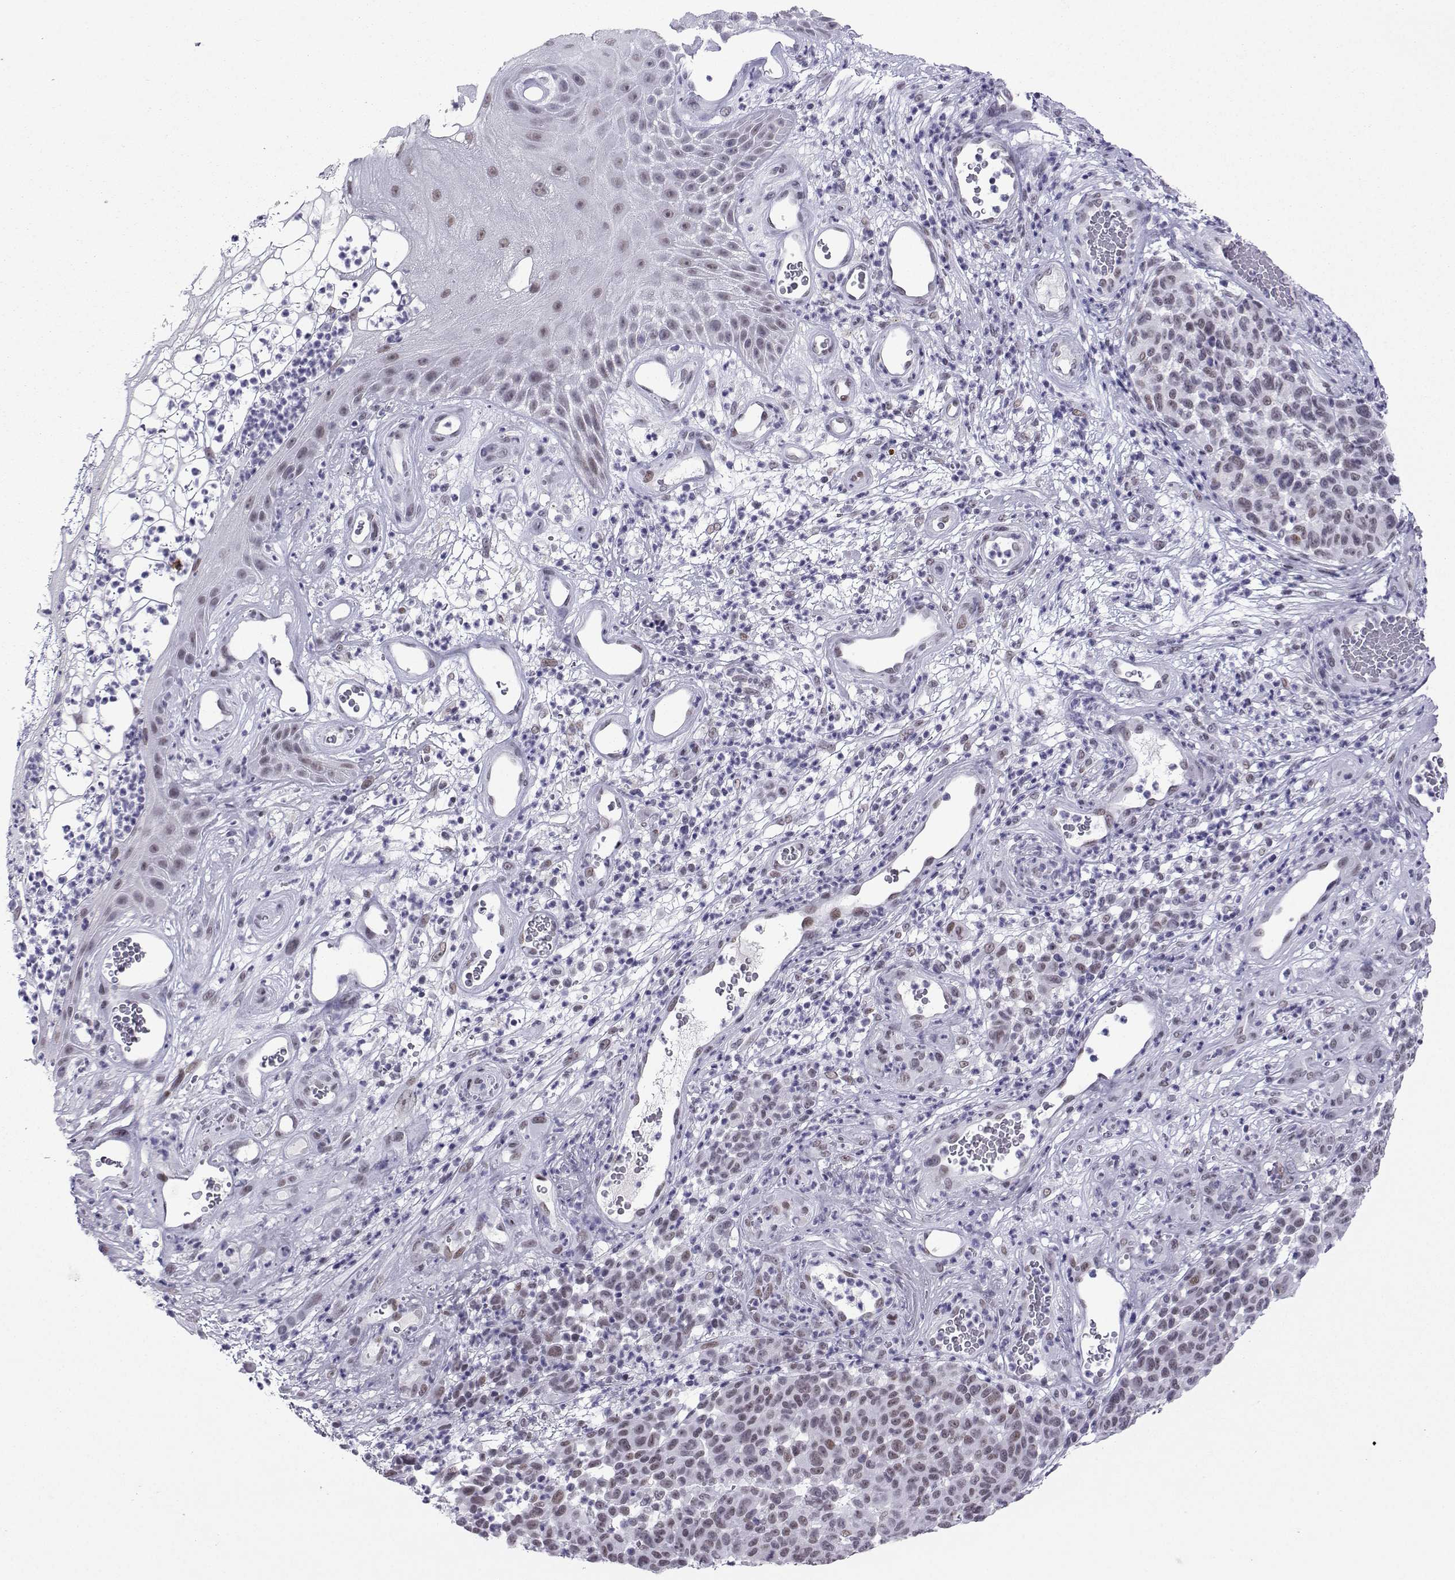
{"staining": {"intensity": "weak", "quantity": "25%-75%", "location": "nuclear"}, "tissue": "melanoma", "cell_type": "Tumor cells", "image_type": "cancer", "snomed": [{"axis": "morphology", "description": "Malignant melanoma, NOS"}, {"axis": "topography", "description": "Skin"}], "caption": "A low amount of weak nuclear staining is present in approximately 25%-75% of tumor cells in melanoma tissue.", "gene": "LORICRIN", "patient": {"sex": "male", "age": 59}}